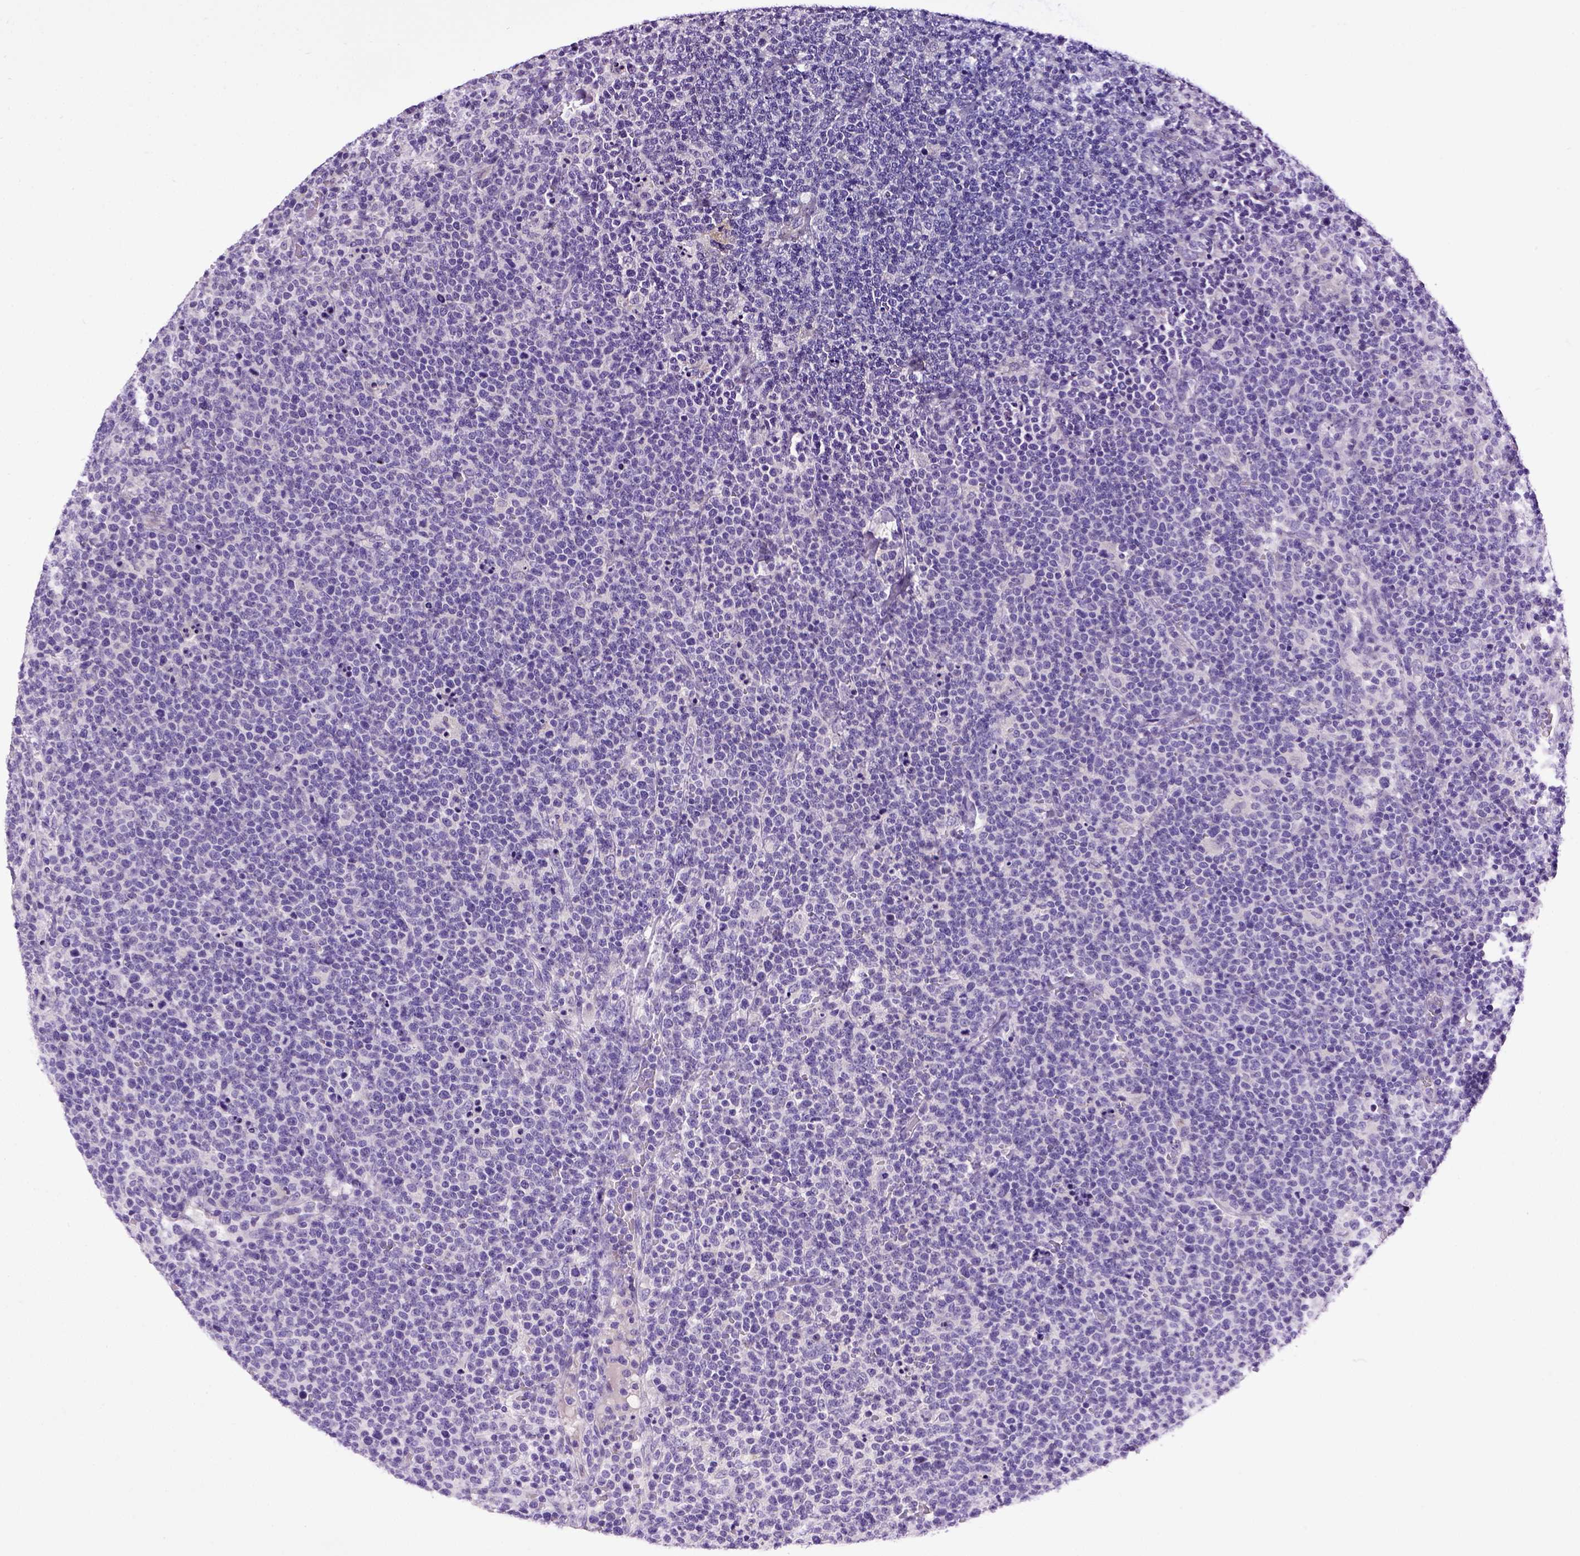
{"staining": {"intensity": "negative", "quantity": "none", "location": "none"}, "tissue": "lymphoma", "cell_type": "Tumor cells", "image_type": "cancer", "snomed": [{"axis": "morphology", "description": "Malignant lymphoma, non-Hodgkin's type, High grade"}, {"axis": "topography", "description": "Lymph node"}], "caption": "Malignant lymphoma, non-Hodgkin's type (high-grade) was stained to show a protein in brown. There is no significant staining in tumor cells.", "gene": "CDH1", "patient": {"sex": "male", "age": 61}}